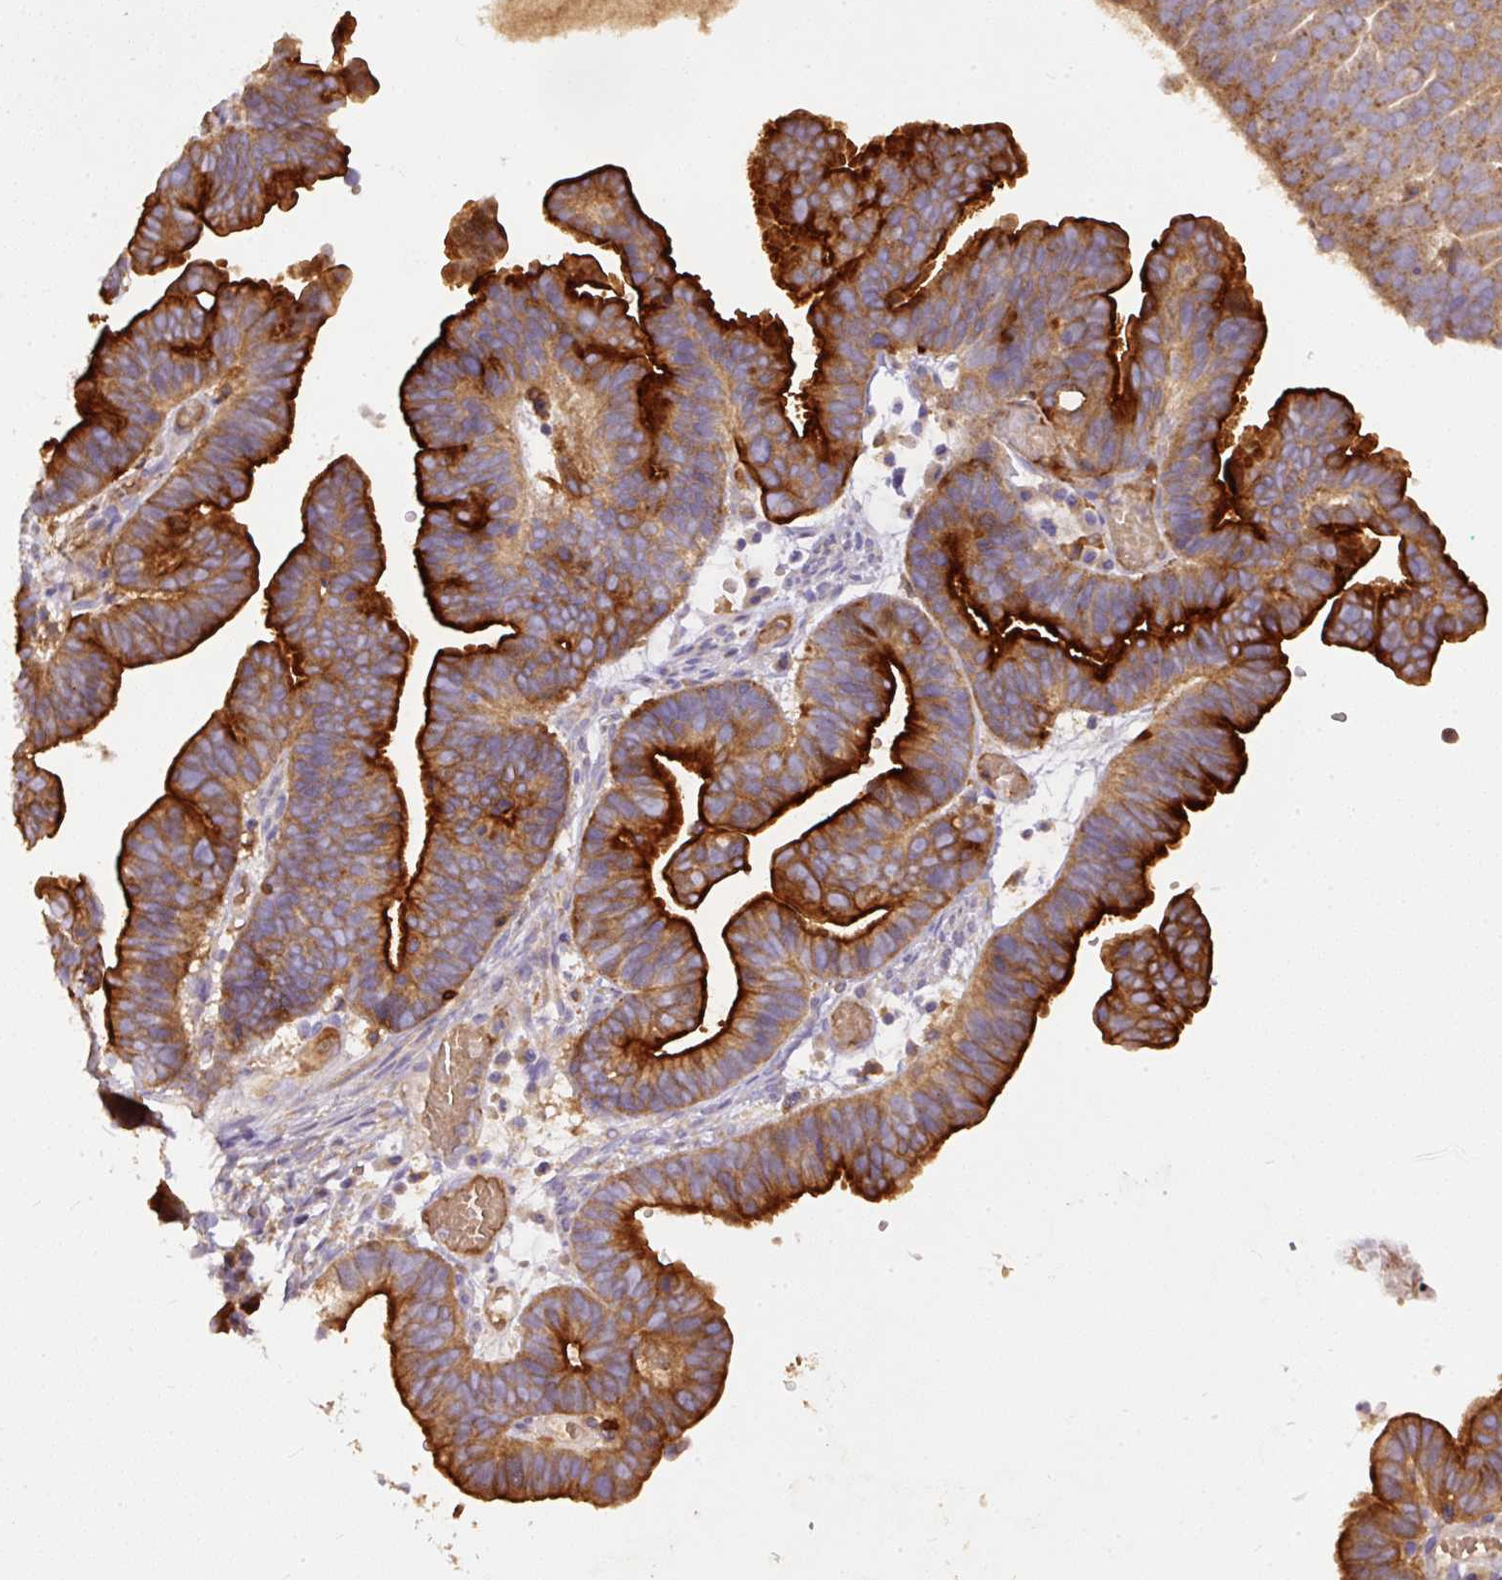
{"staining": {"intensity": "strong", "quantity": ">75%", "location": "cytoplasmic/membranous"}, "tissue": "ovarian cancer", "cell_type": "Tumor cells", "image_type": "cancer", "snomed": [{"axis": "morphology", "description": "Cystadenocarcinoma, serous, NOS"}, {"axis": "topography", "description": "Ovary"}], "caption": "A micrograph showing strong cytoplasmic/membranous positivity in about >75% of tumor cells in serous cystadenocarcinoma (ovarian), as visualized by brown immunohistochemical staining.", "gene": "DAPK1", "patient": {"sex": "female", "age": 56}}